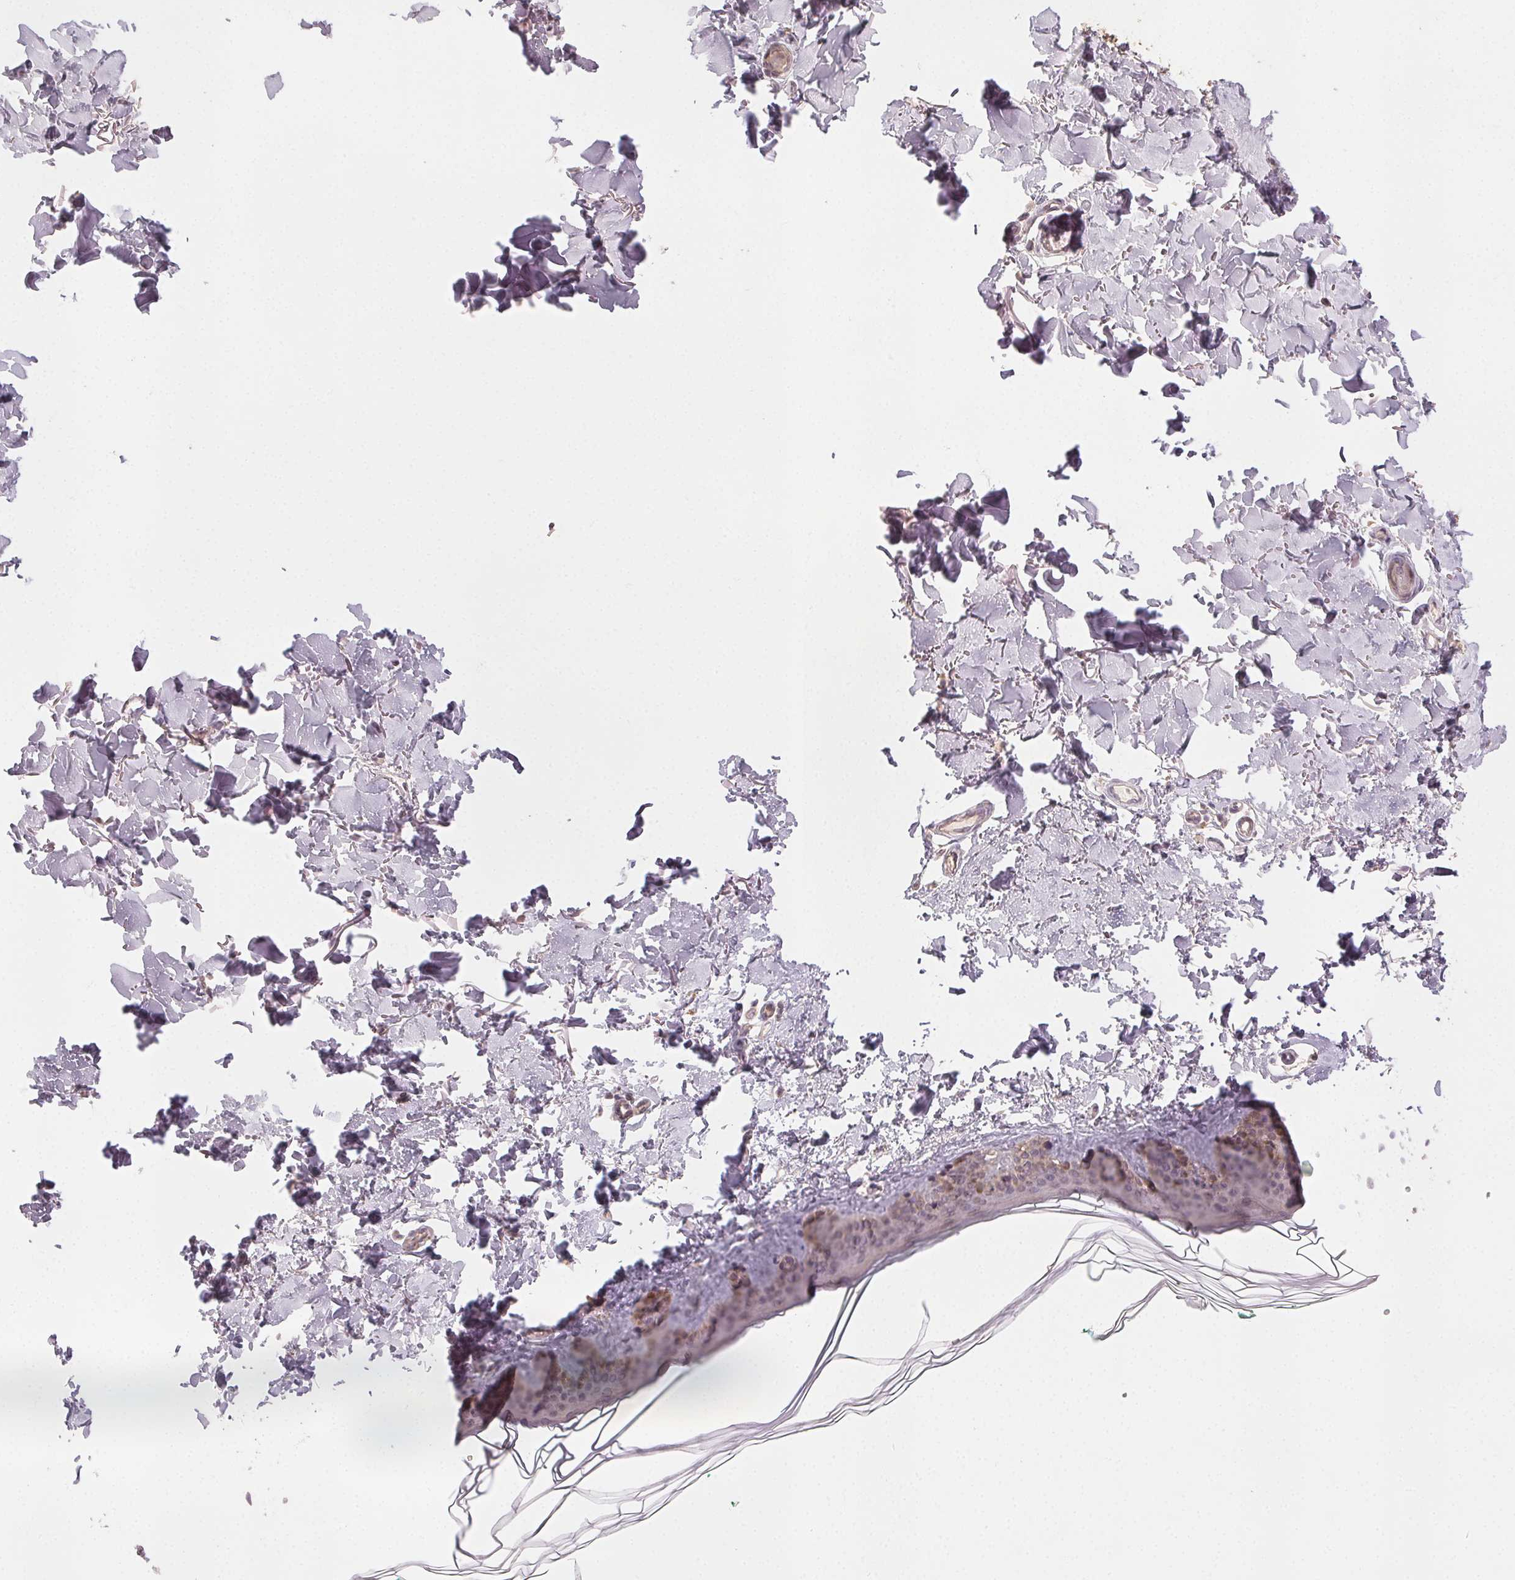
{"staining": {"intensity": "negative", "quantity": "none", "location": "none"}, "tissue": "skin", "cell_type": "Fibroblasts", "image_type": "normal", "snomed": [{"axis": "morphology", "description": "Normal tissue, NOS"}, {"axis": "topography", "description": "Skin"}, {"axis": "topography", "description": "Peripheral nerve tissue"}], "caption": "Immunohistochemical staining of unremarkable skin displays no significant staining in fibroblasts.", "gene": "NCOA4", "patient": {"sex": "female", "age": 45}}